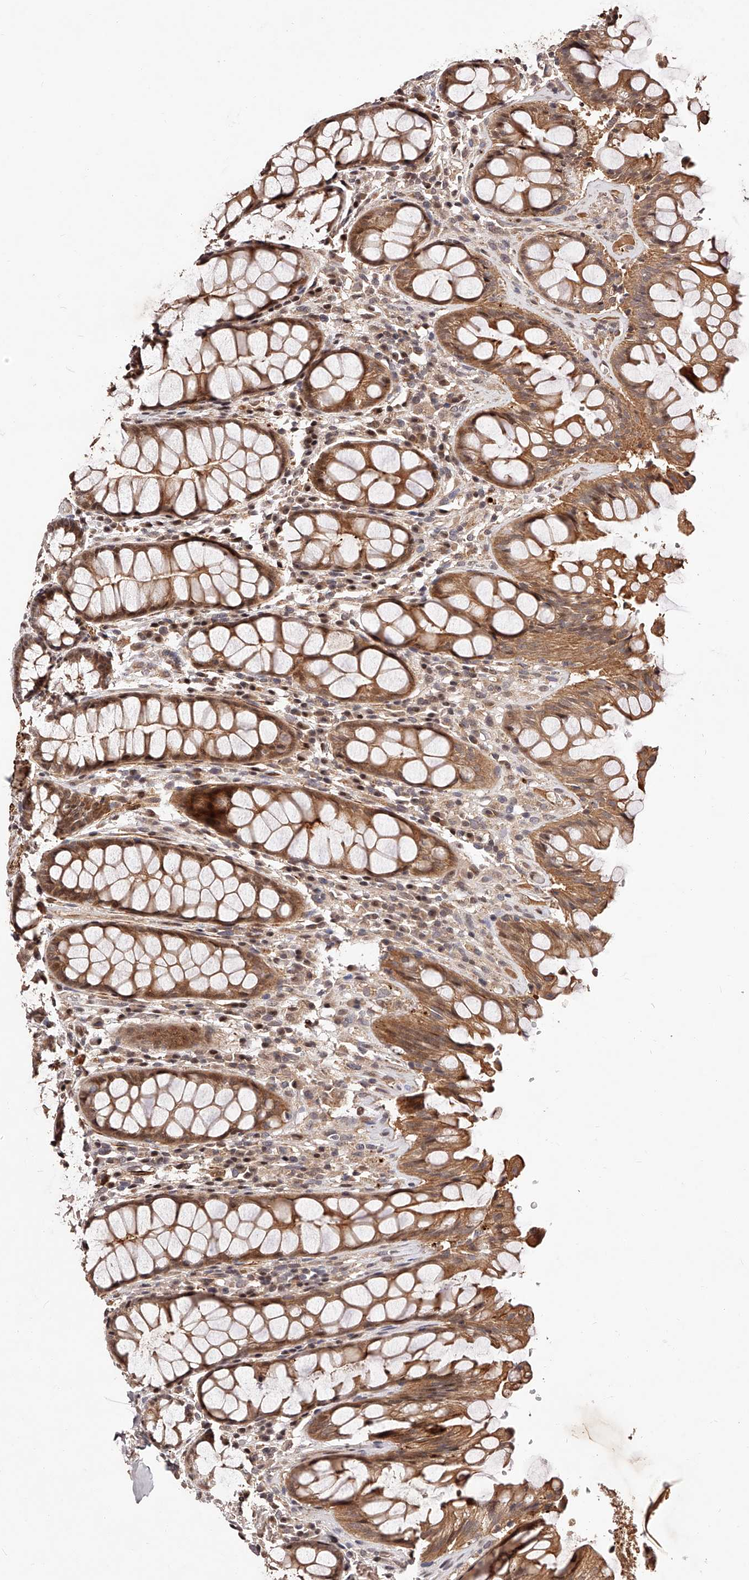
{"staining": {"intensity": "moderate", "quantity": ">75%", "location": "cytoplasmic/membranous"}, "tissue": "rectum", "cell_type": "Glandular cells", "image_type": "normal", "snomed": [{"axis": "morphology", "description": "Normal tissue, NOS"}, {"axis": "topography", "description": "Rectum"}], "caption": "Immunohistochemical staining of benign human rectum shows moderate cytoplasmic/membranous protein expression in approximately >75% of glandular cells.", "gene": "CUL7", "patient": {"sex": "male", "age": 64}}